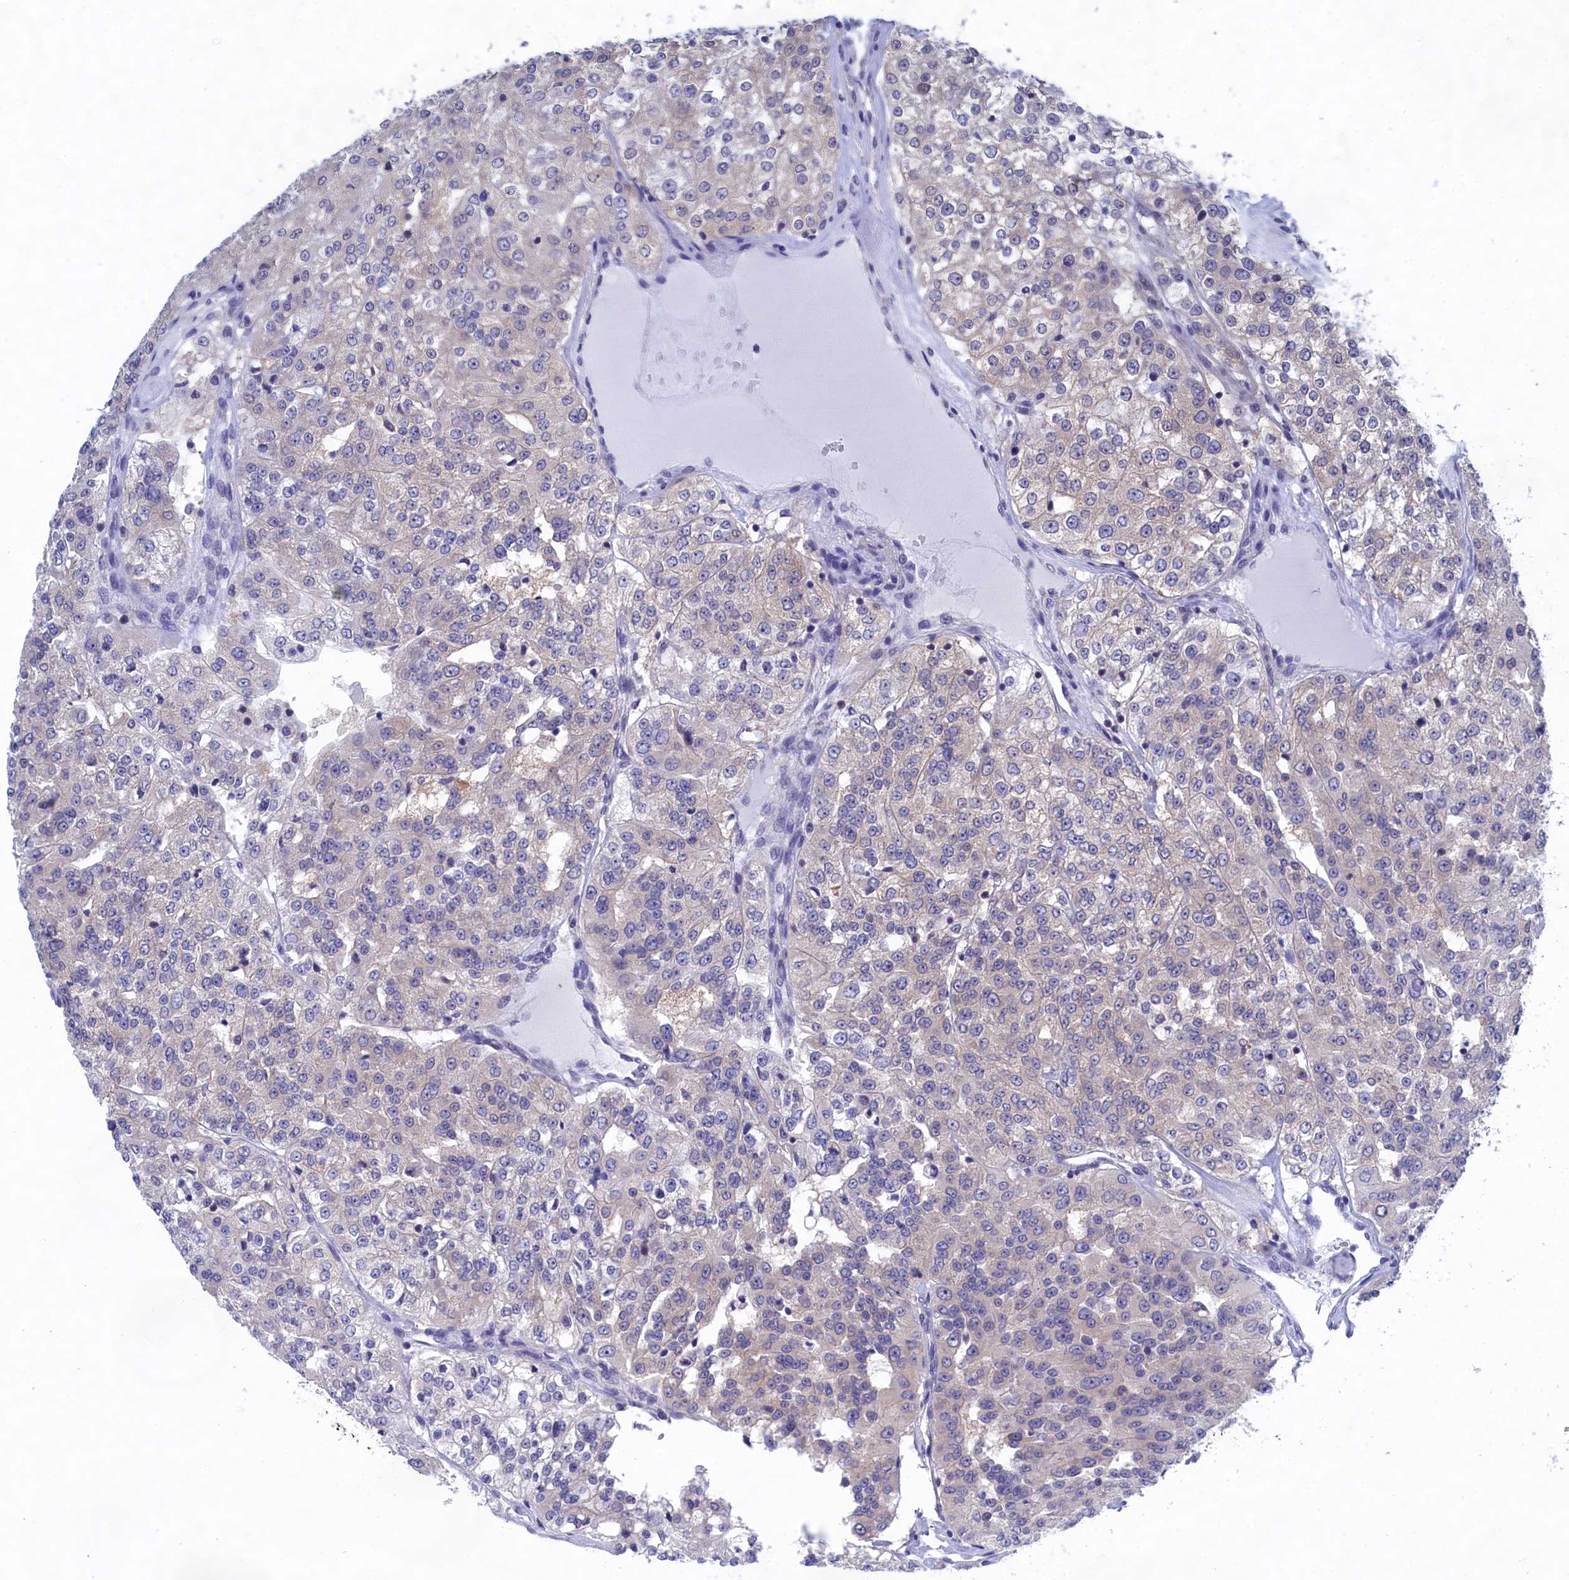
{"staining": {"intensity": "weak", "quantity": "25%-75%", "location": "cytoplasmic/membranous"}, "tissue": "renal cancer", "cell_type": "Tumor cells", "image_type": "cancer", "snomed": [{"axis": "morphology", "description": "Adenocarcinoma, NOS"}, {"axis": "topography", "description": "Kidney"}], "caption": "This is a histology image of immunohistochemistry (IHC) staining of renal adenocarcinoma, which shows weak staining in the cytoplasmic/membranous of tumor cells.", "gene": "PGP", "patient": {"sex": "female", "age": 63}}